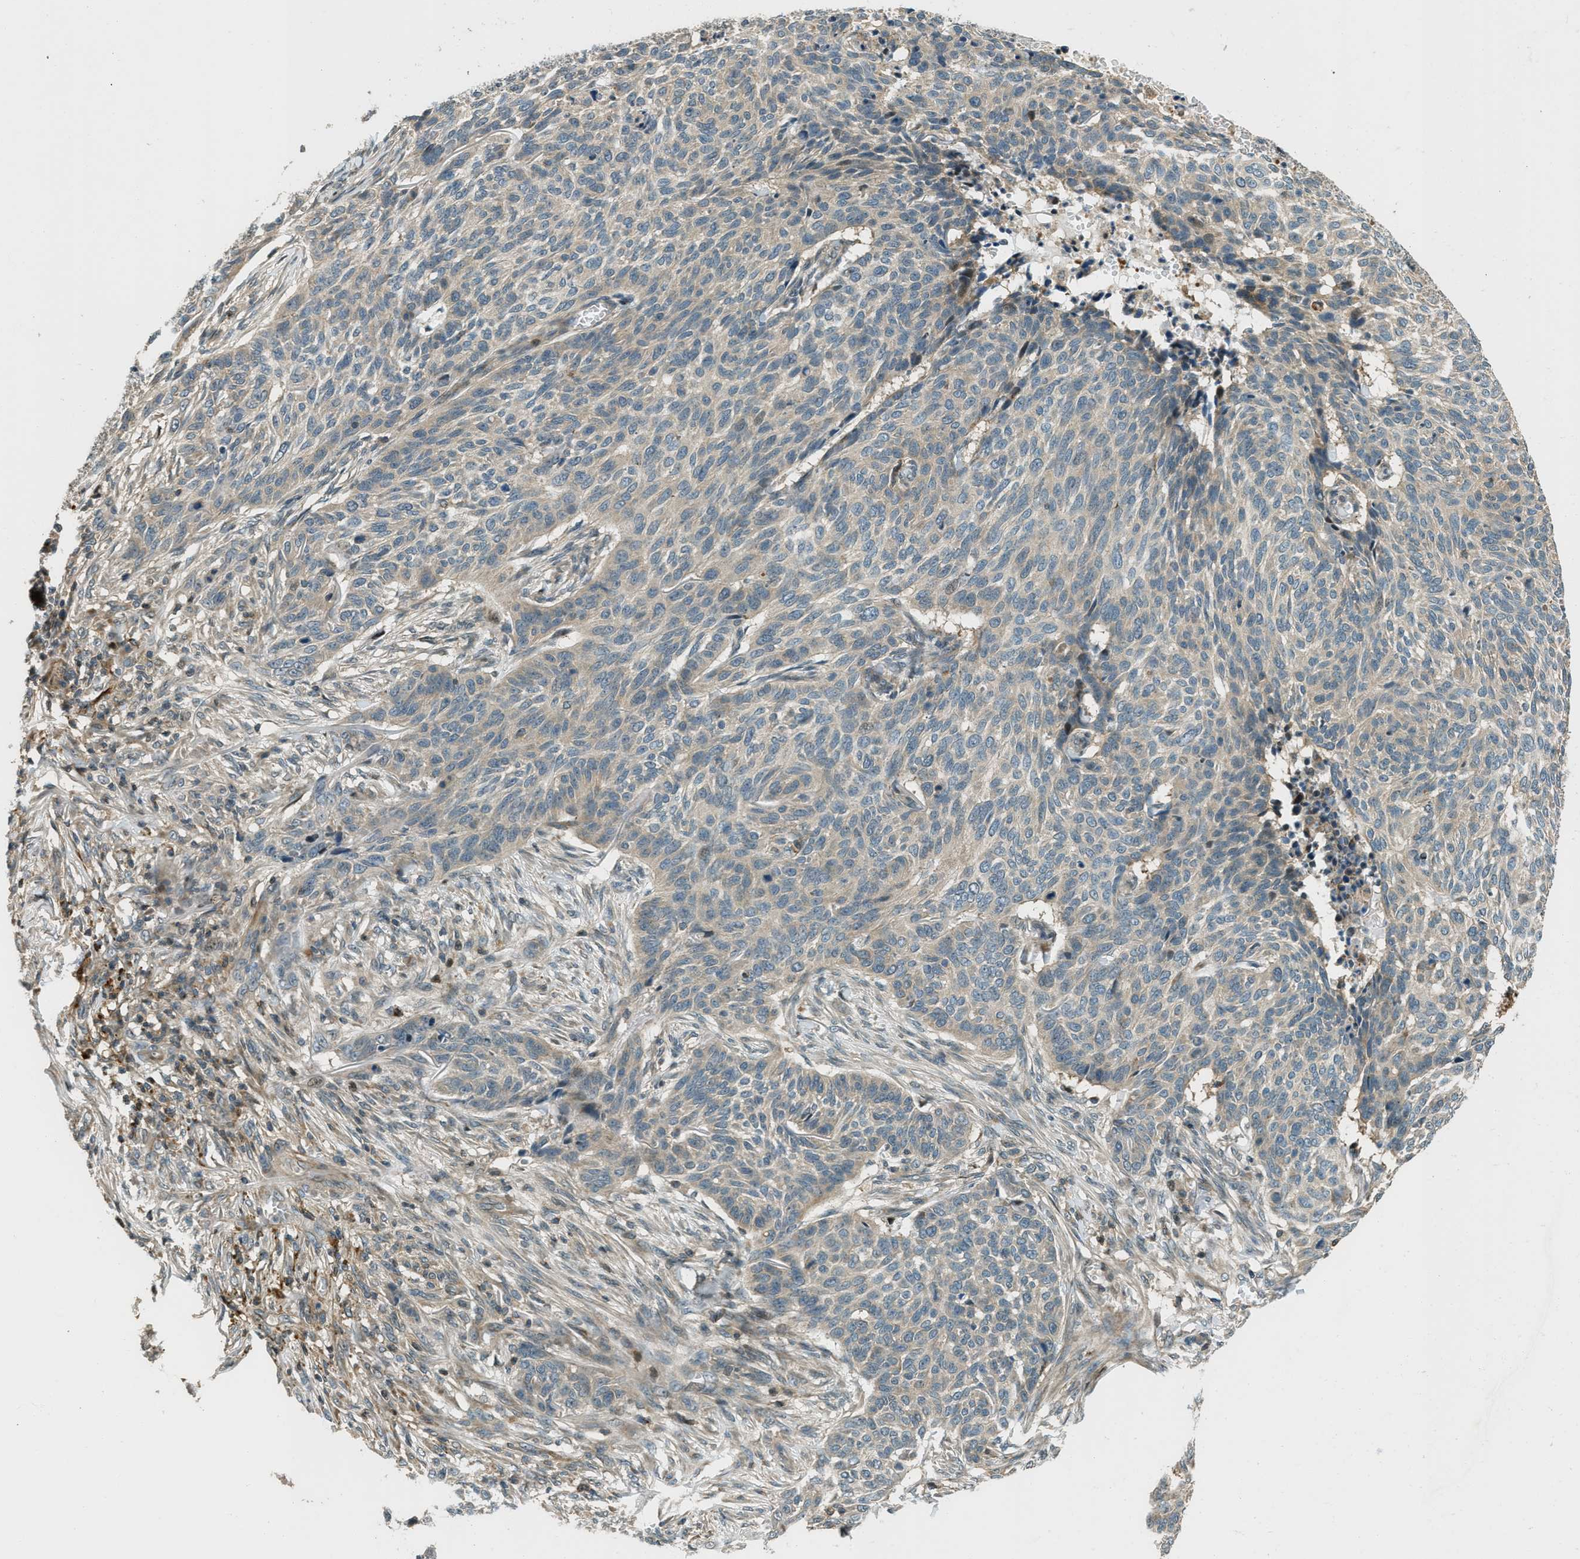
{"staining": {"intensity": "negative", "quantity": "none", "location": "none"}, "tissue": "skin cancer", "cell_type": "Tumor cells", "image_type": "cancer", "snomed": [{"axis": "morphology", "description": "Basal cell carcinoma"}, {"axis": "topography", "description": "Skin"}], "caption": "High power microscopy histopathology image of an IHC photomicrograph of skin cancer, revealing no significant staining in tumor cells. Nuclei are stained in blue.", "gene": "PTPN23", "patient": {"sex": "male", "age": 85}}